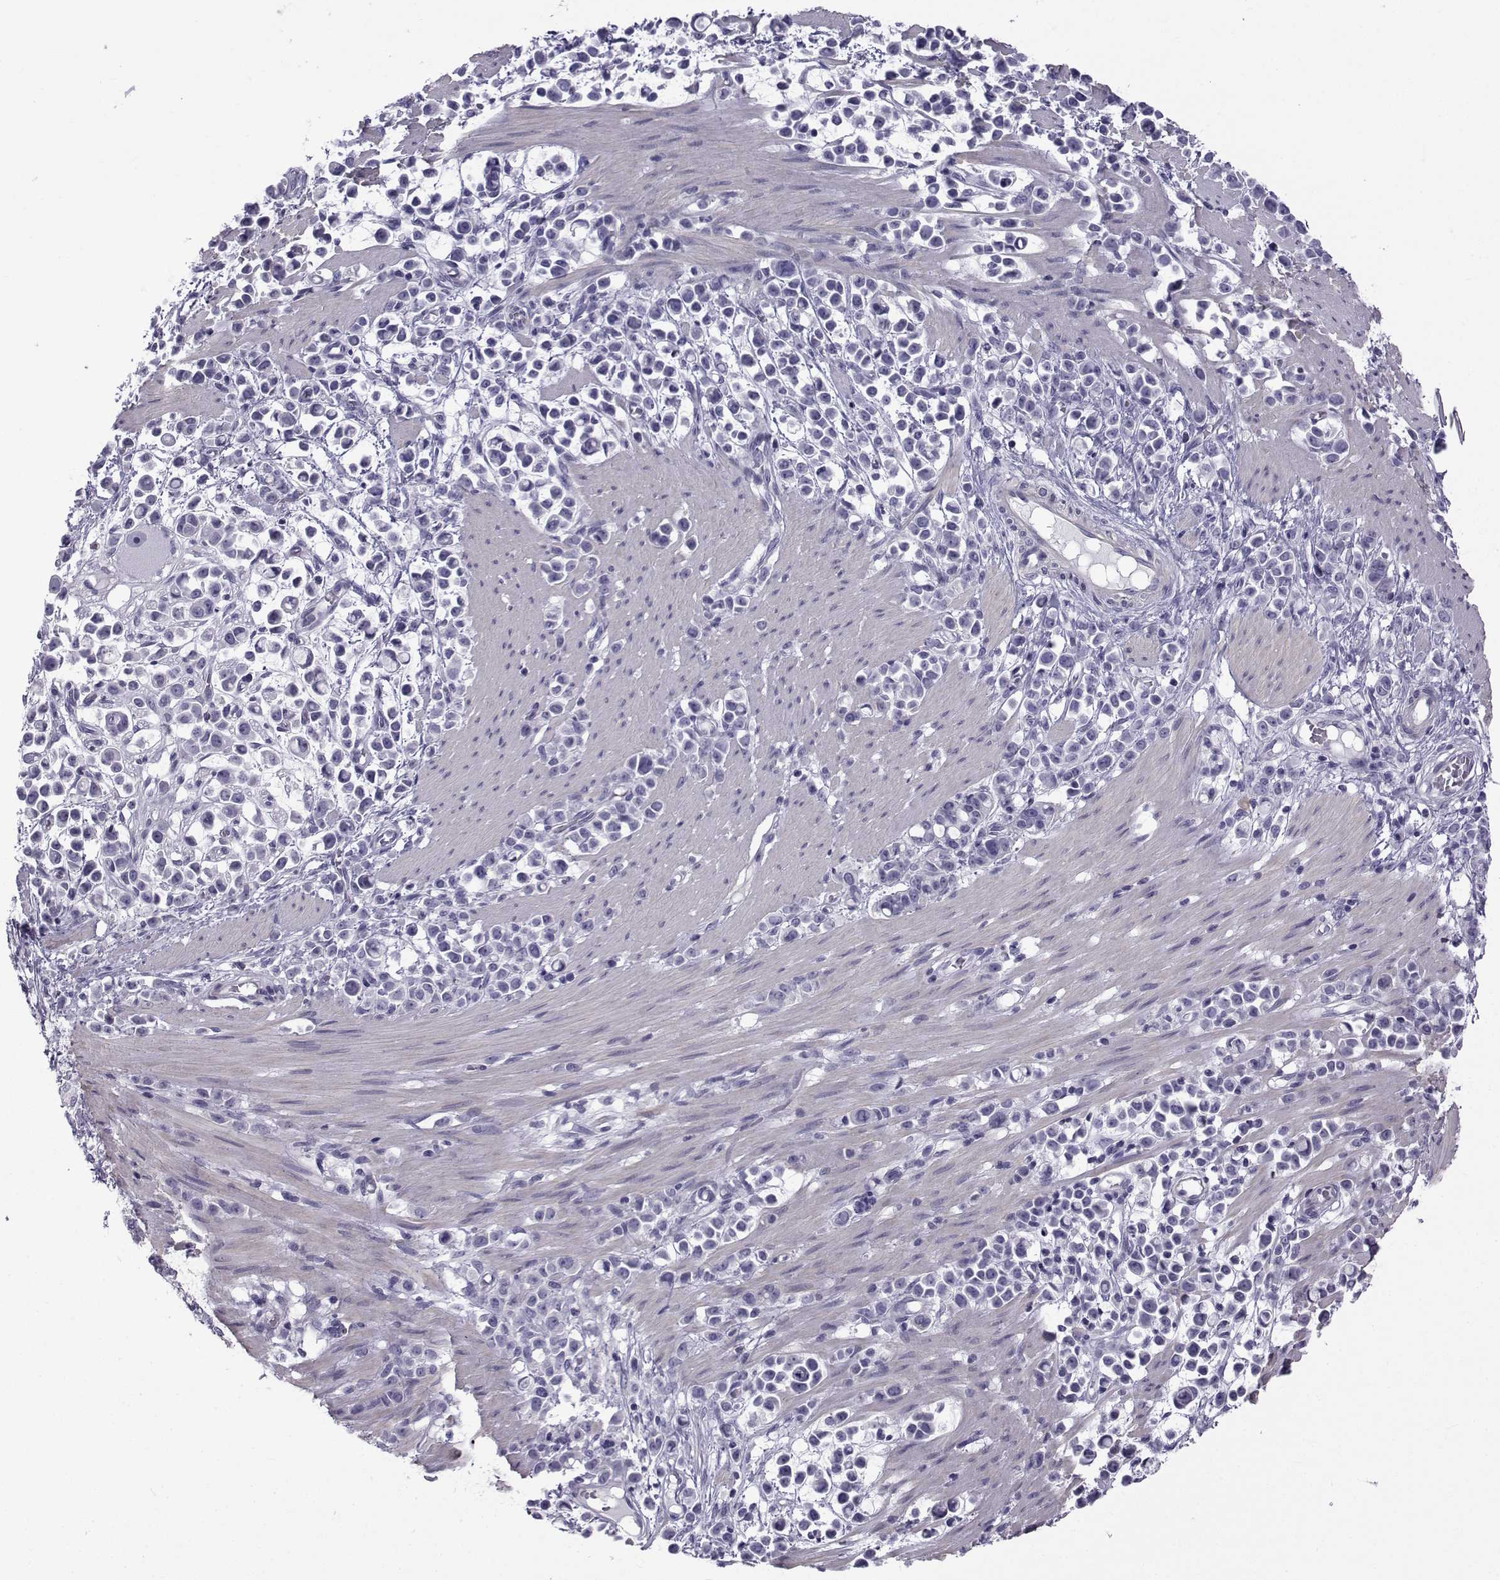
{"staining": {"intensity": "negative", "quantity": "none", "location": "none"}, "tissue": "stomach cancer", "cell_type": "Tumor cells", "image_type": "cancer", "snomed": [{"axis": "morphology", "description": "Adenocarcinoma, NOS"}, {"axis": "topography", "description": "Stomach"}], "caption": "IHC photomicrograph of stomach cancer stained for a protein (brown), which demonstrates no expression in tumor cells.", "gene": "SPANXD", "patient": {"sex": "male", "age": 82}}